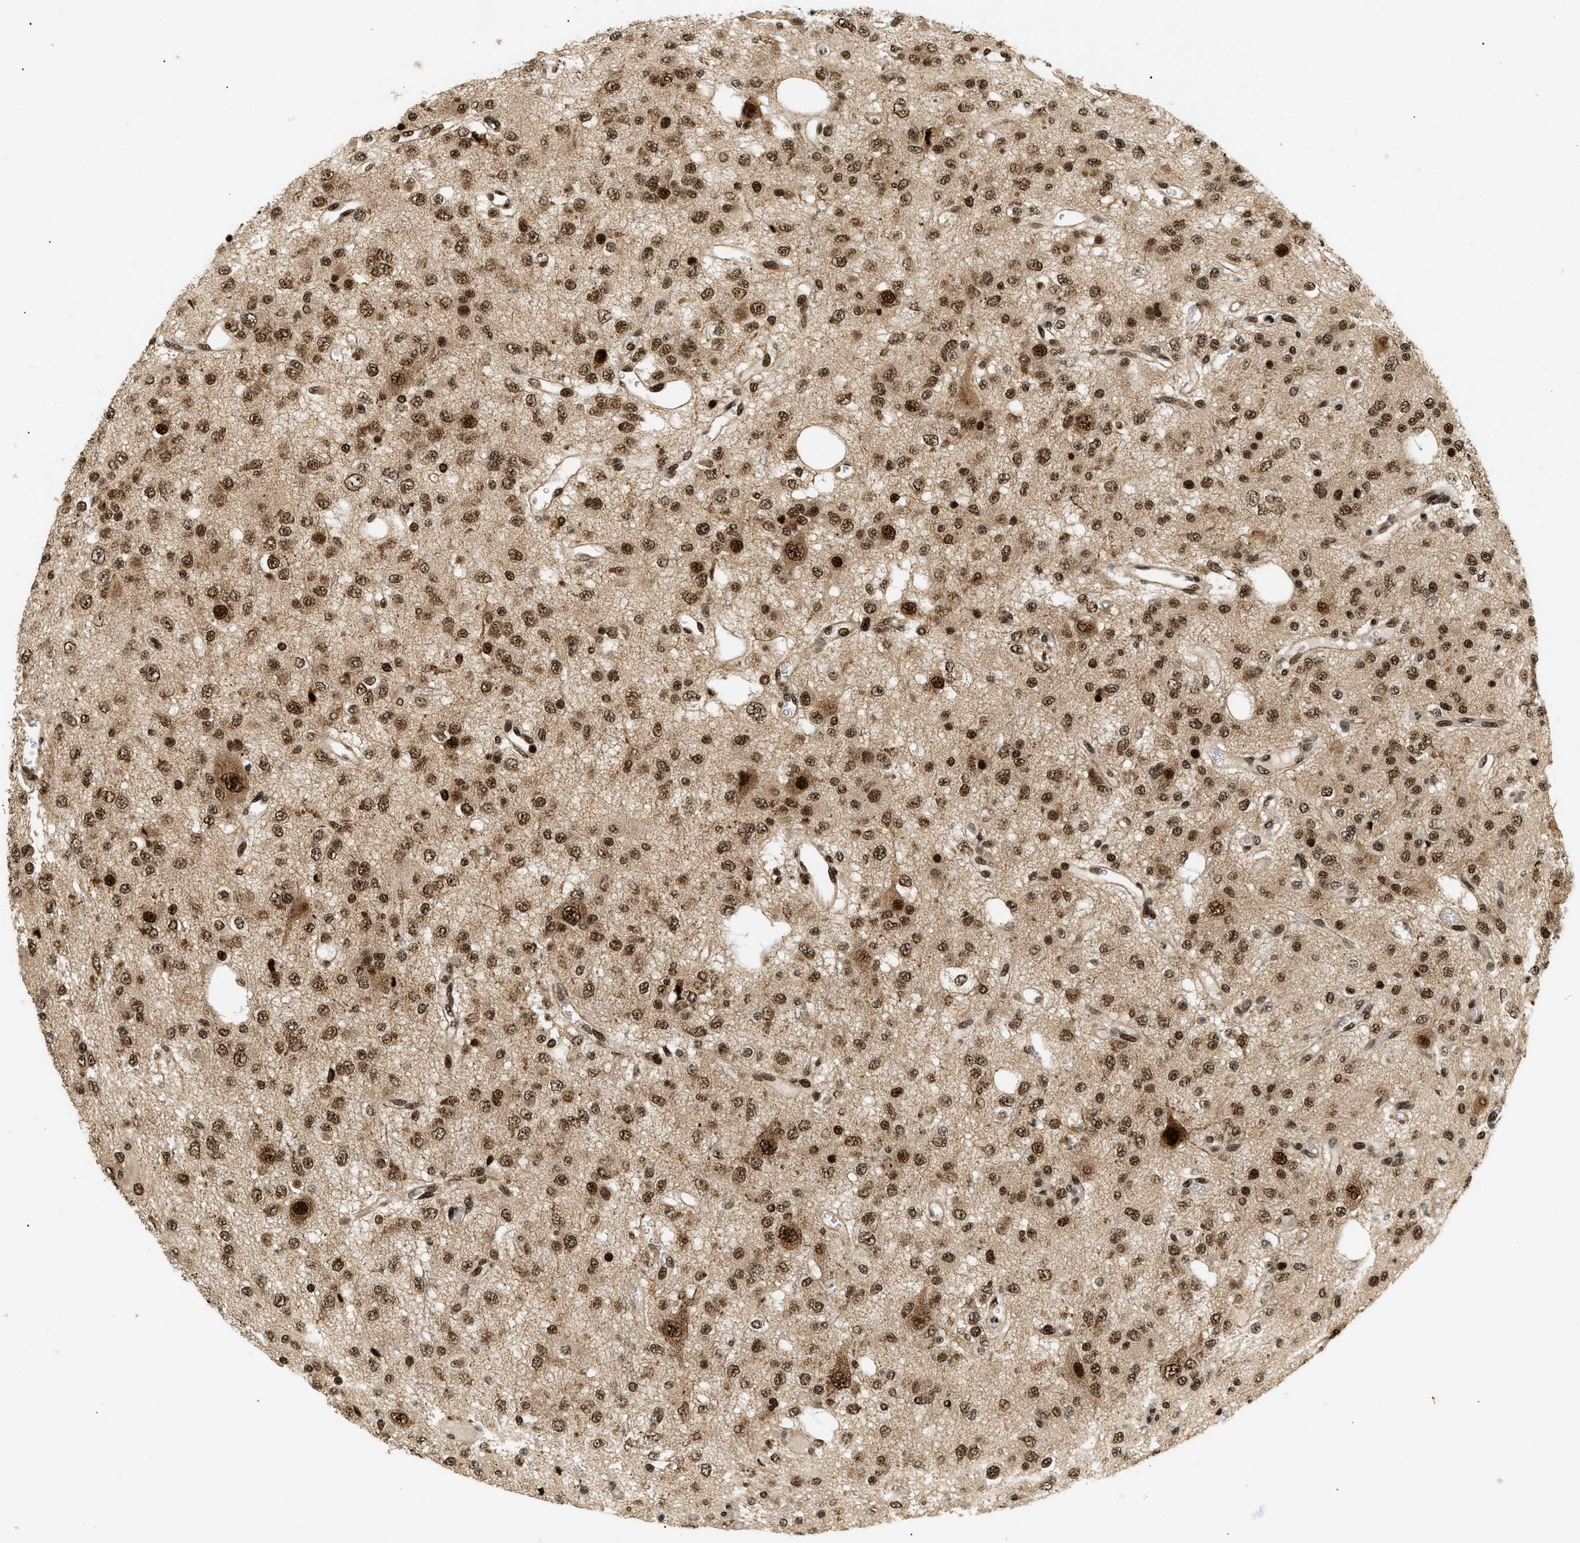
{"staining": {"intensity": "moderate", "quantity": ">75%", "location": "nuclear"}, "tissue": "glioma", "cell_type": "Tumor cells", "image_type": "cancer", "snomed": [{"axis": "morphology", "description": "Glioma, malignant, Low grade"}, {"axis": "topography", "description": "Brain"}], "caption": "An immunohistochemistry micrograph of neoplastic tissue is shown. Protein staining in brown labels moderate nuclear positivity in malignant glioma (low-grade) within tumor cells. (IHC, brightfield microscopy, high magnification).", "gene": "RBM5", "patient": {"sex": "male", "age": 38}}